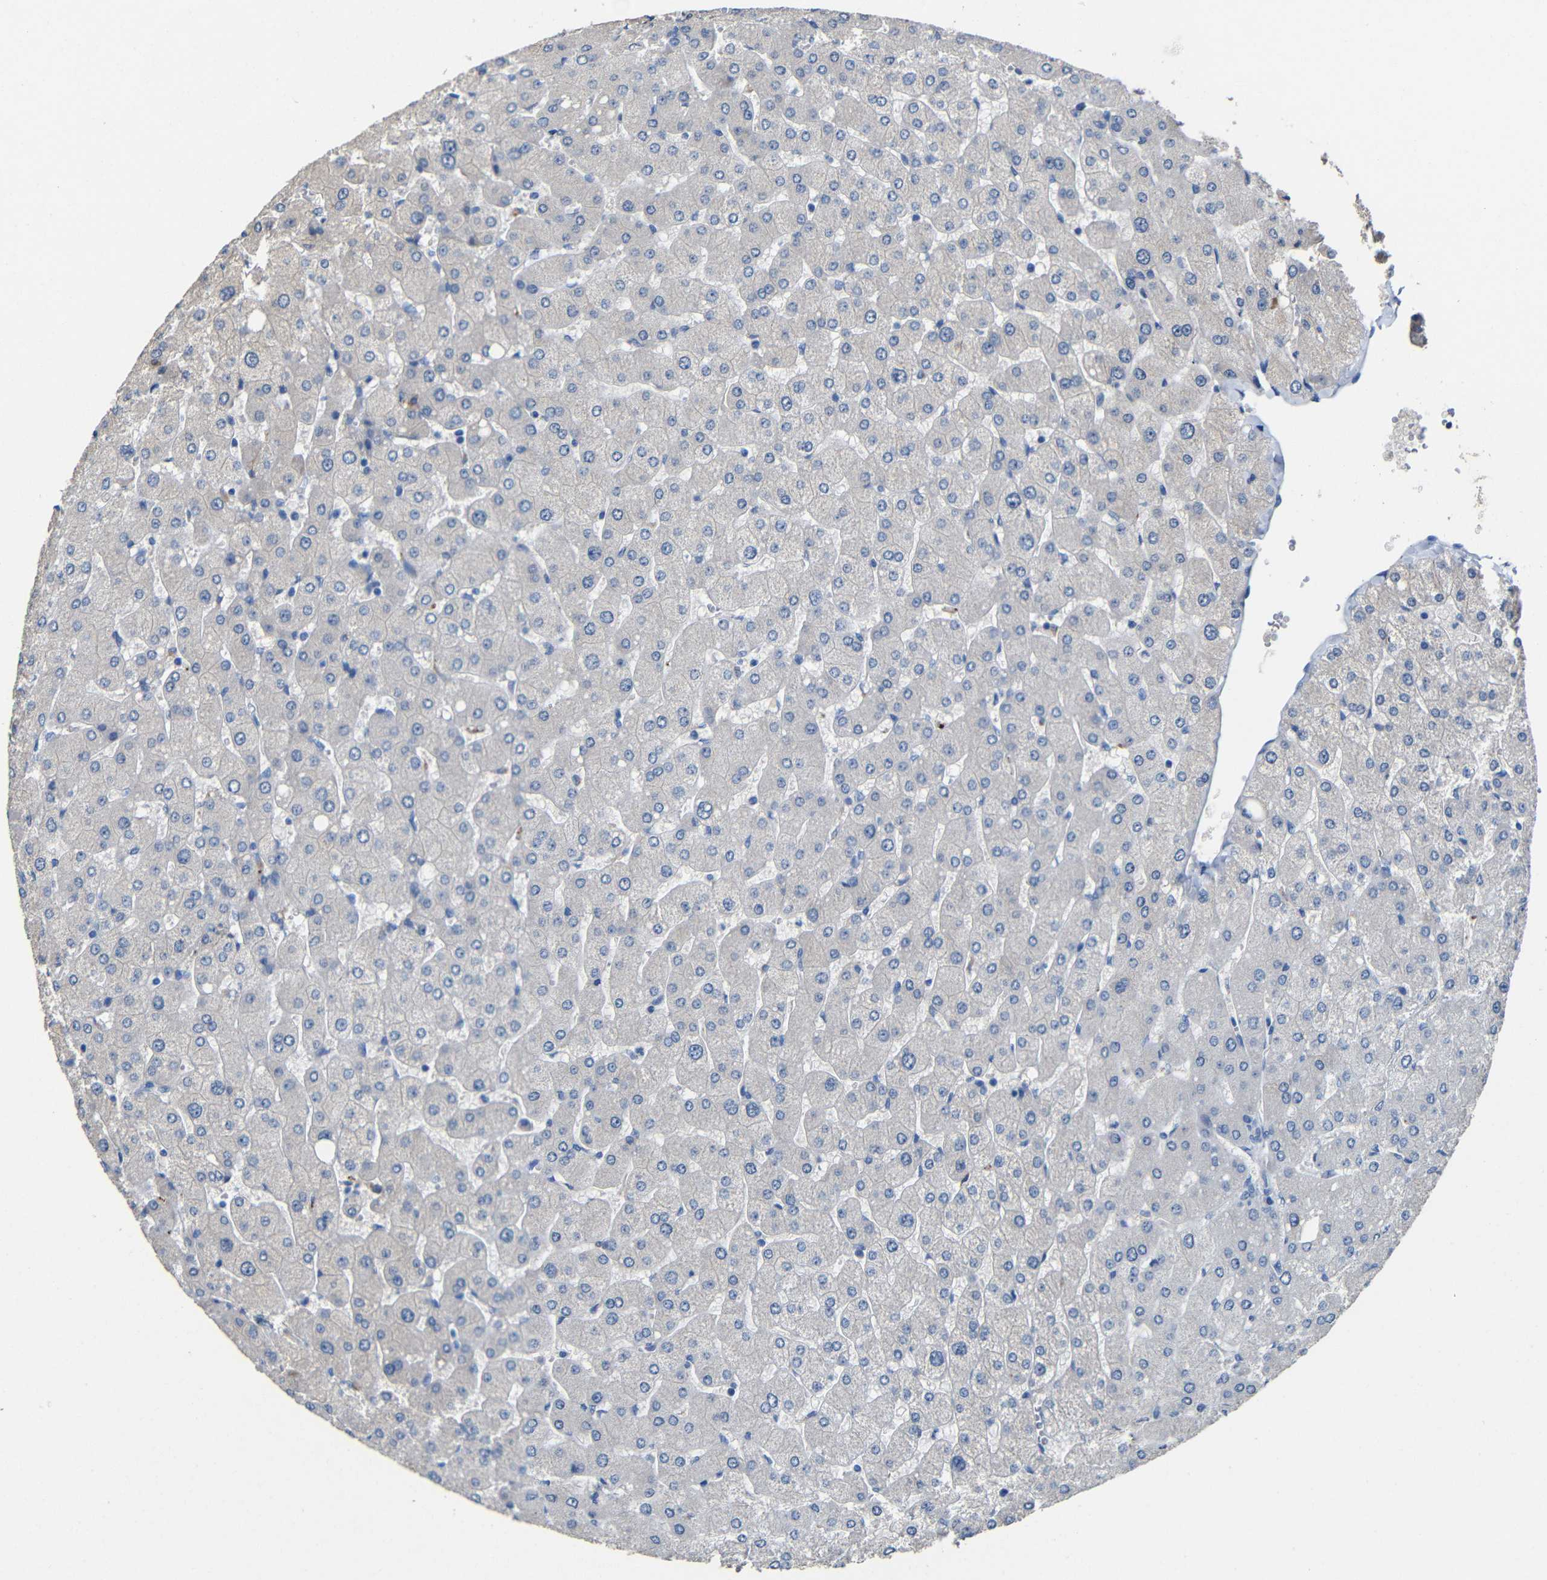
{"staining": {"intensity": "negative", "quantity": "none", "location": "none"}, "tissue": "liver", "cell_type": "Cholangiocytes", "image_type": "normal", "snomed": [{"axis": "morphology", "description": "Normal tissue, NOS"}, {"axis": "topography", "description": "Liver"}], "caption": "Immunohistochemistry of unremarkable human liver shows no staining in cholangiocytes.", "gene": "ACKR2", "patient": {"sex": "male", "age": 55}}